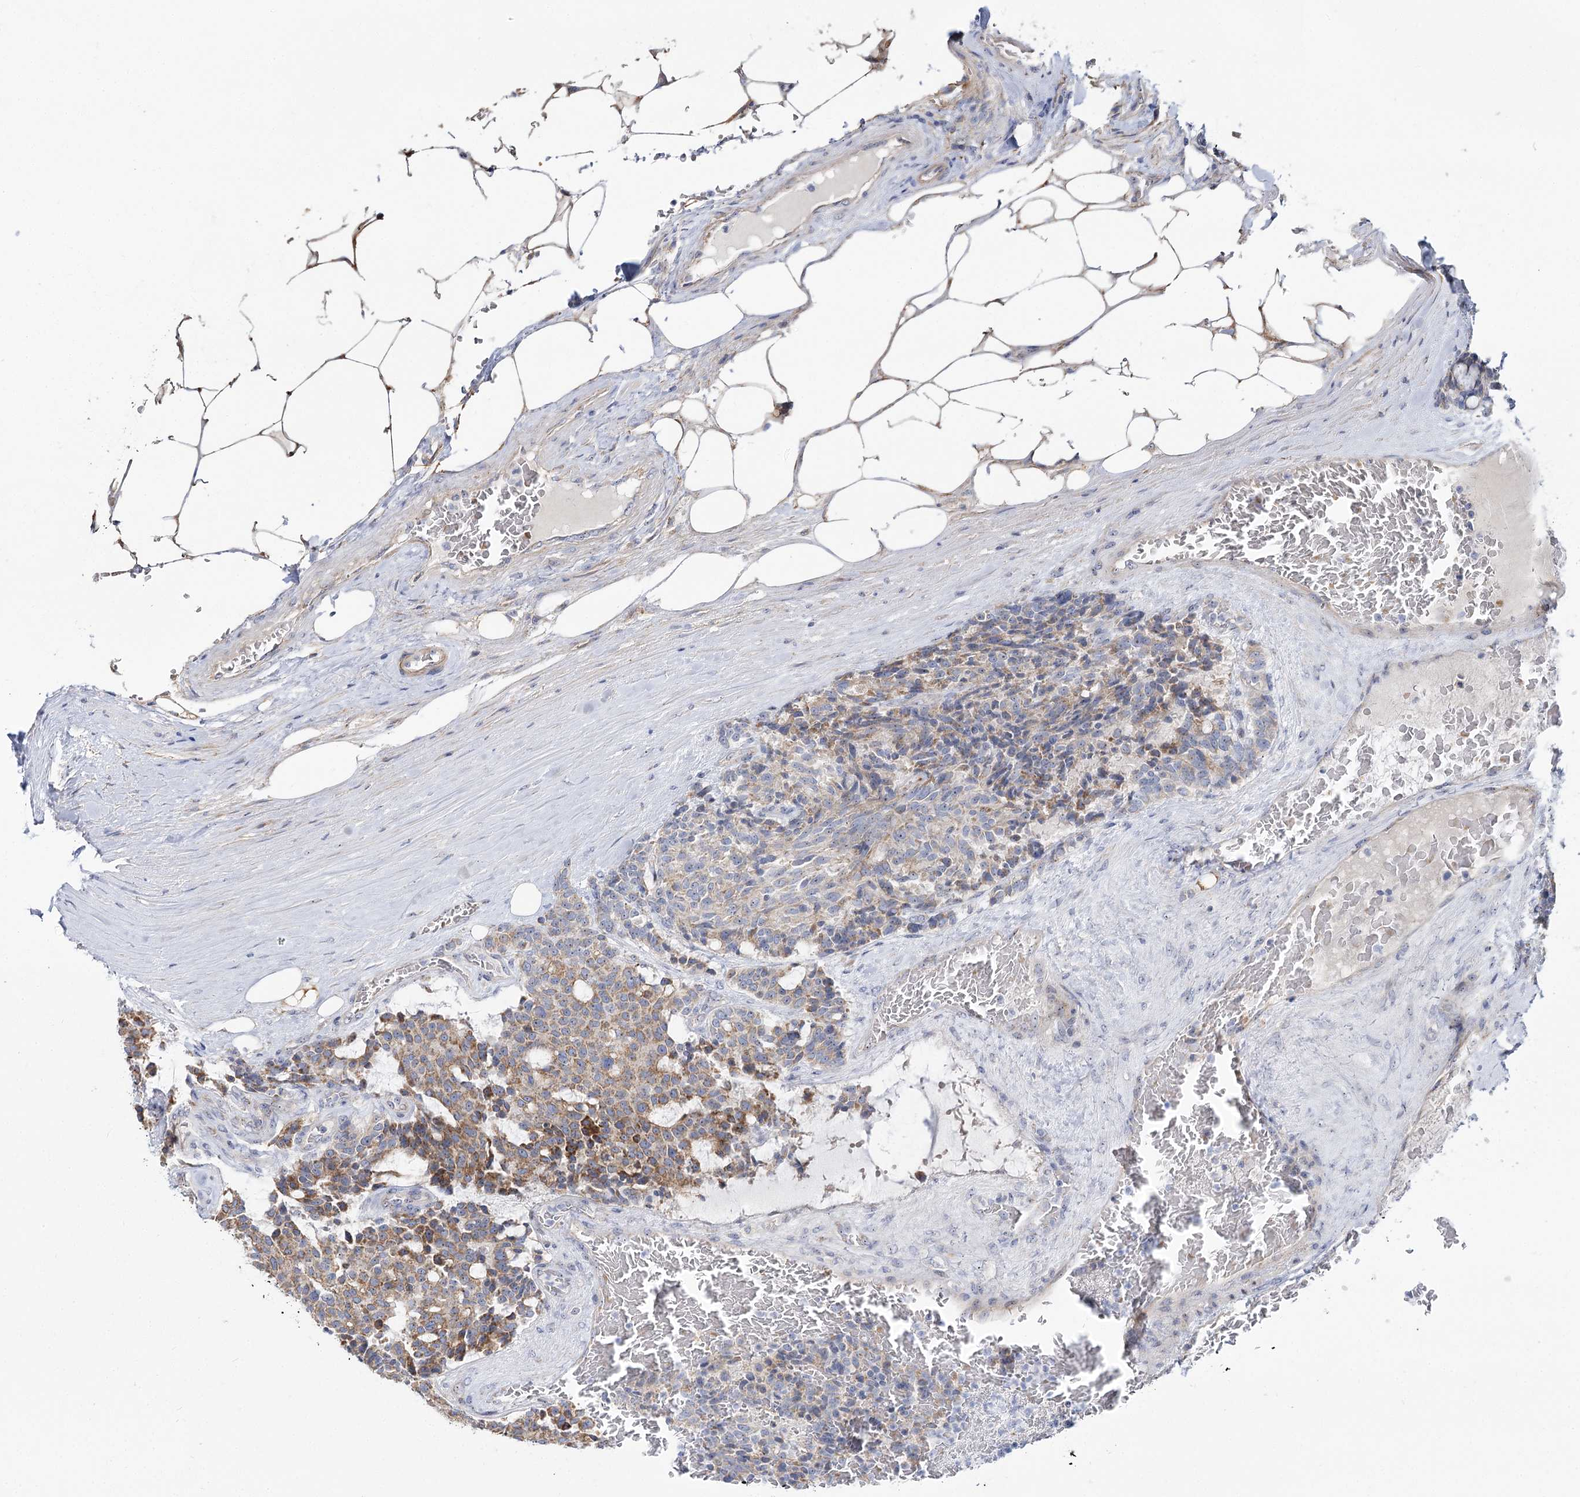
{"staining": {"intensity": "moderate", "quantity": "25%-75%", "location": "cytoplasmic/membranous"}, "tissue": "carcinoid", "cell_type": "Tumor cells", "image_type": "cancer", "snomed": [{"axis": "morphology", "description": "Carcinoid, malignant, NOS"}, {"axis": "topography", "description": "Pancreas"}], "caption": "A brown stain labels moderate cytoplasmic/membranous positivity of a protein in malignant carcinoid tumor cells. Nuclei are stained in blue.", "gene": "SUOX", "patient": {"sex": "female", "age": 54}}